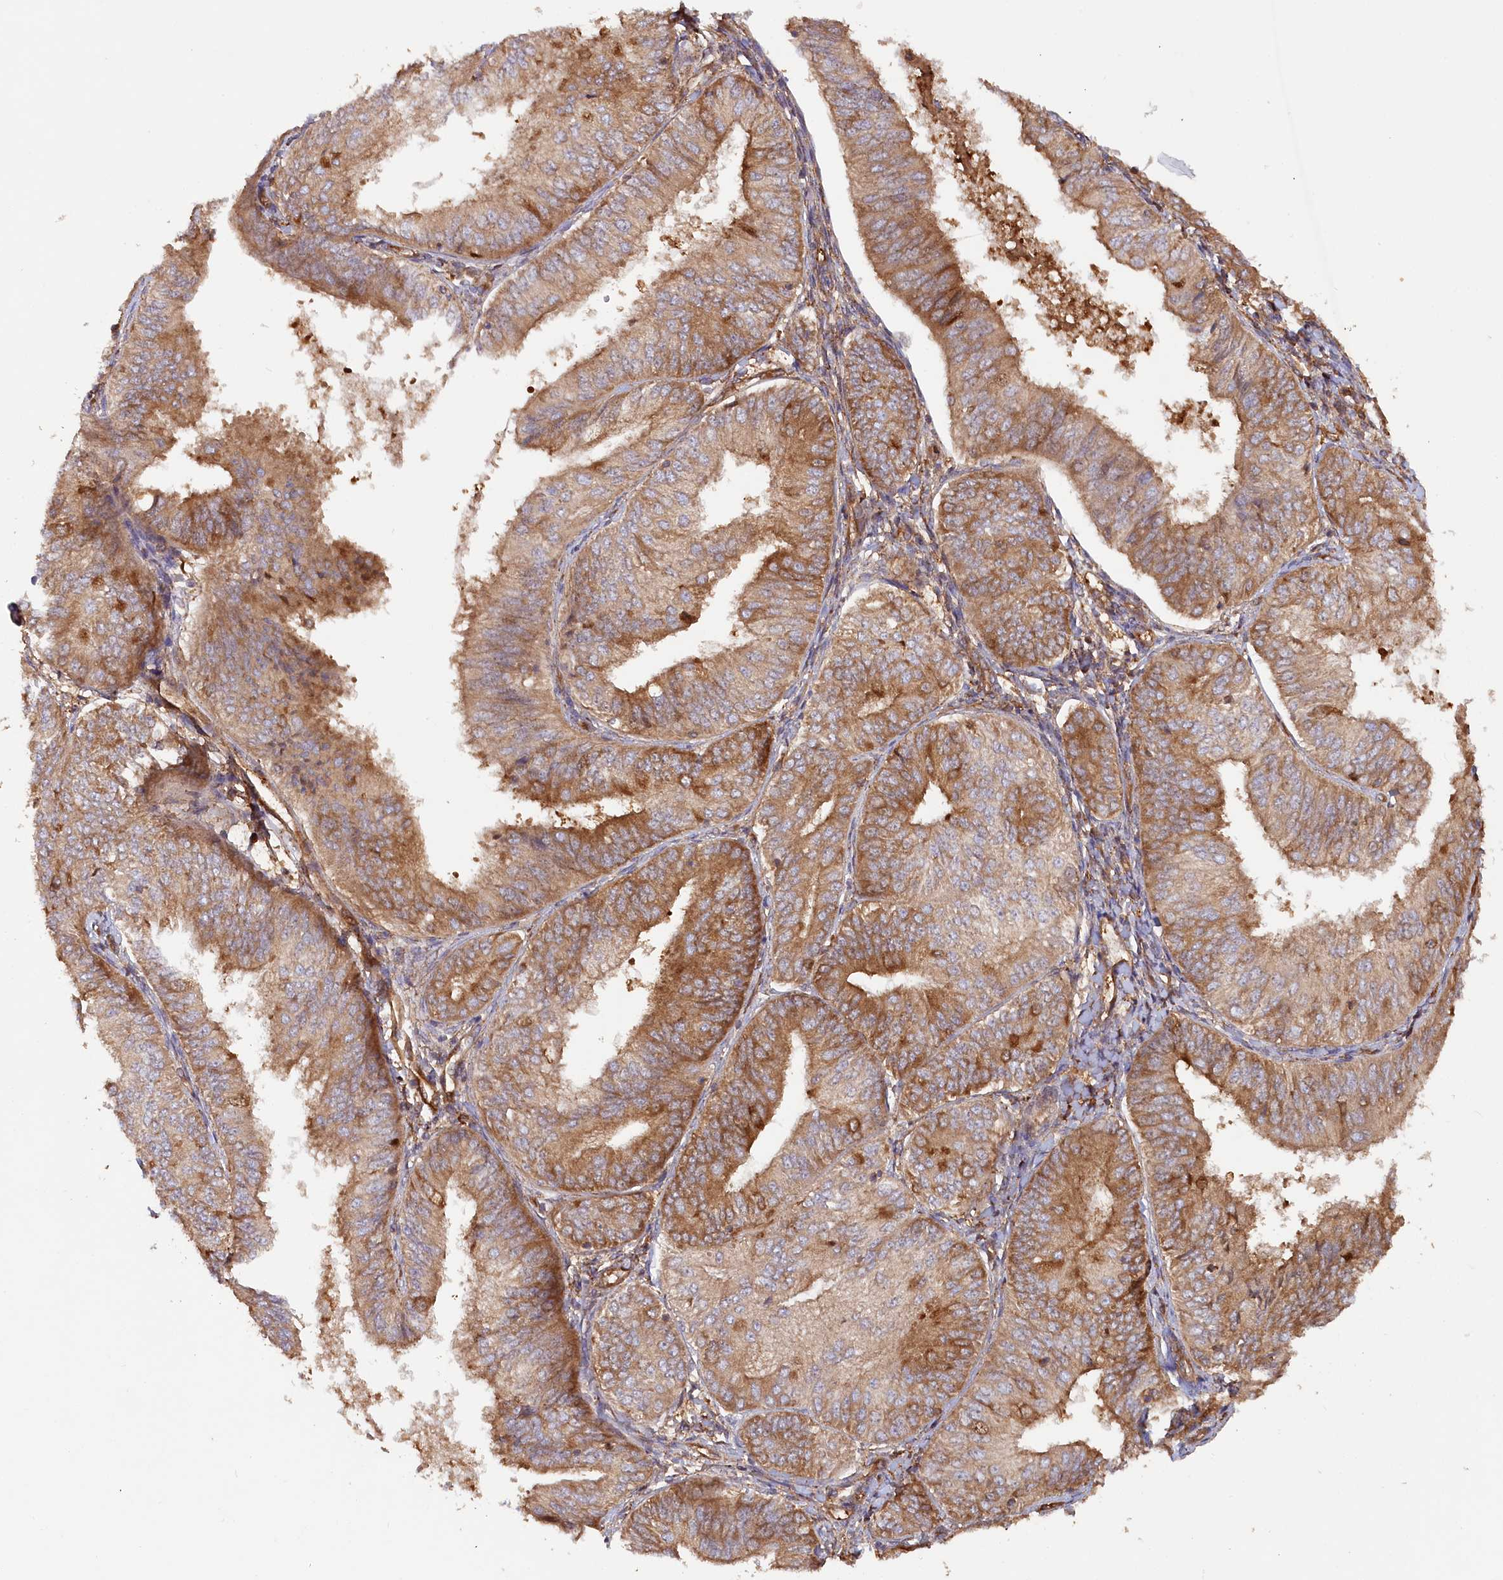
{"staining": {"intensity": "moderate", "quantity": ">75%", "location": "cytoplasmic/membranous"}, "tissue": "endometrial cancer", "cell_type": "Tumor cells", "image_type": "cancer", "snomed": [{"axis": "morphology", "description": "Adenocarcinoma, NOS"}, {"axis": "topography", "description": "Endometrium"}], "caption": "Brown immunohistochemical staining in endometrial adenocarcinoma displays moderate cytoplasmic/membranous expression in about >75% of tumor cells.", "gene": "PAIP2", "patient": {"sex": "female", "age": 58}}